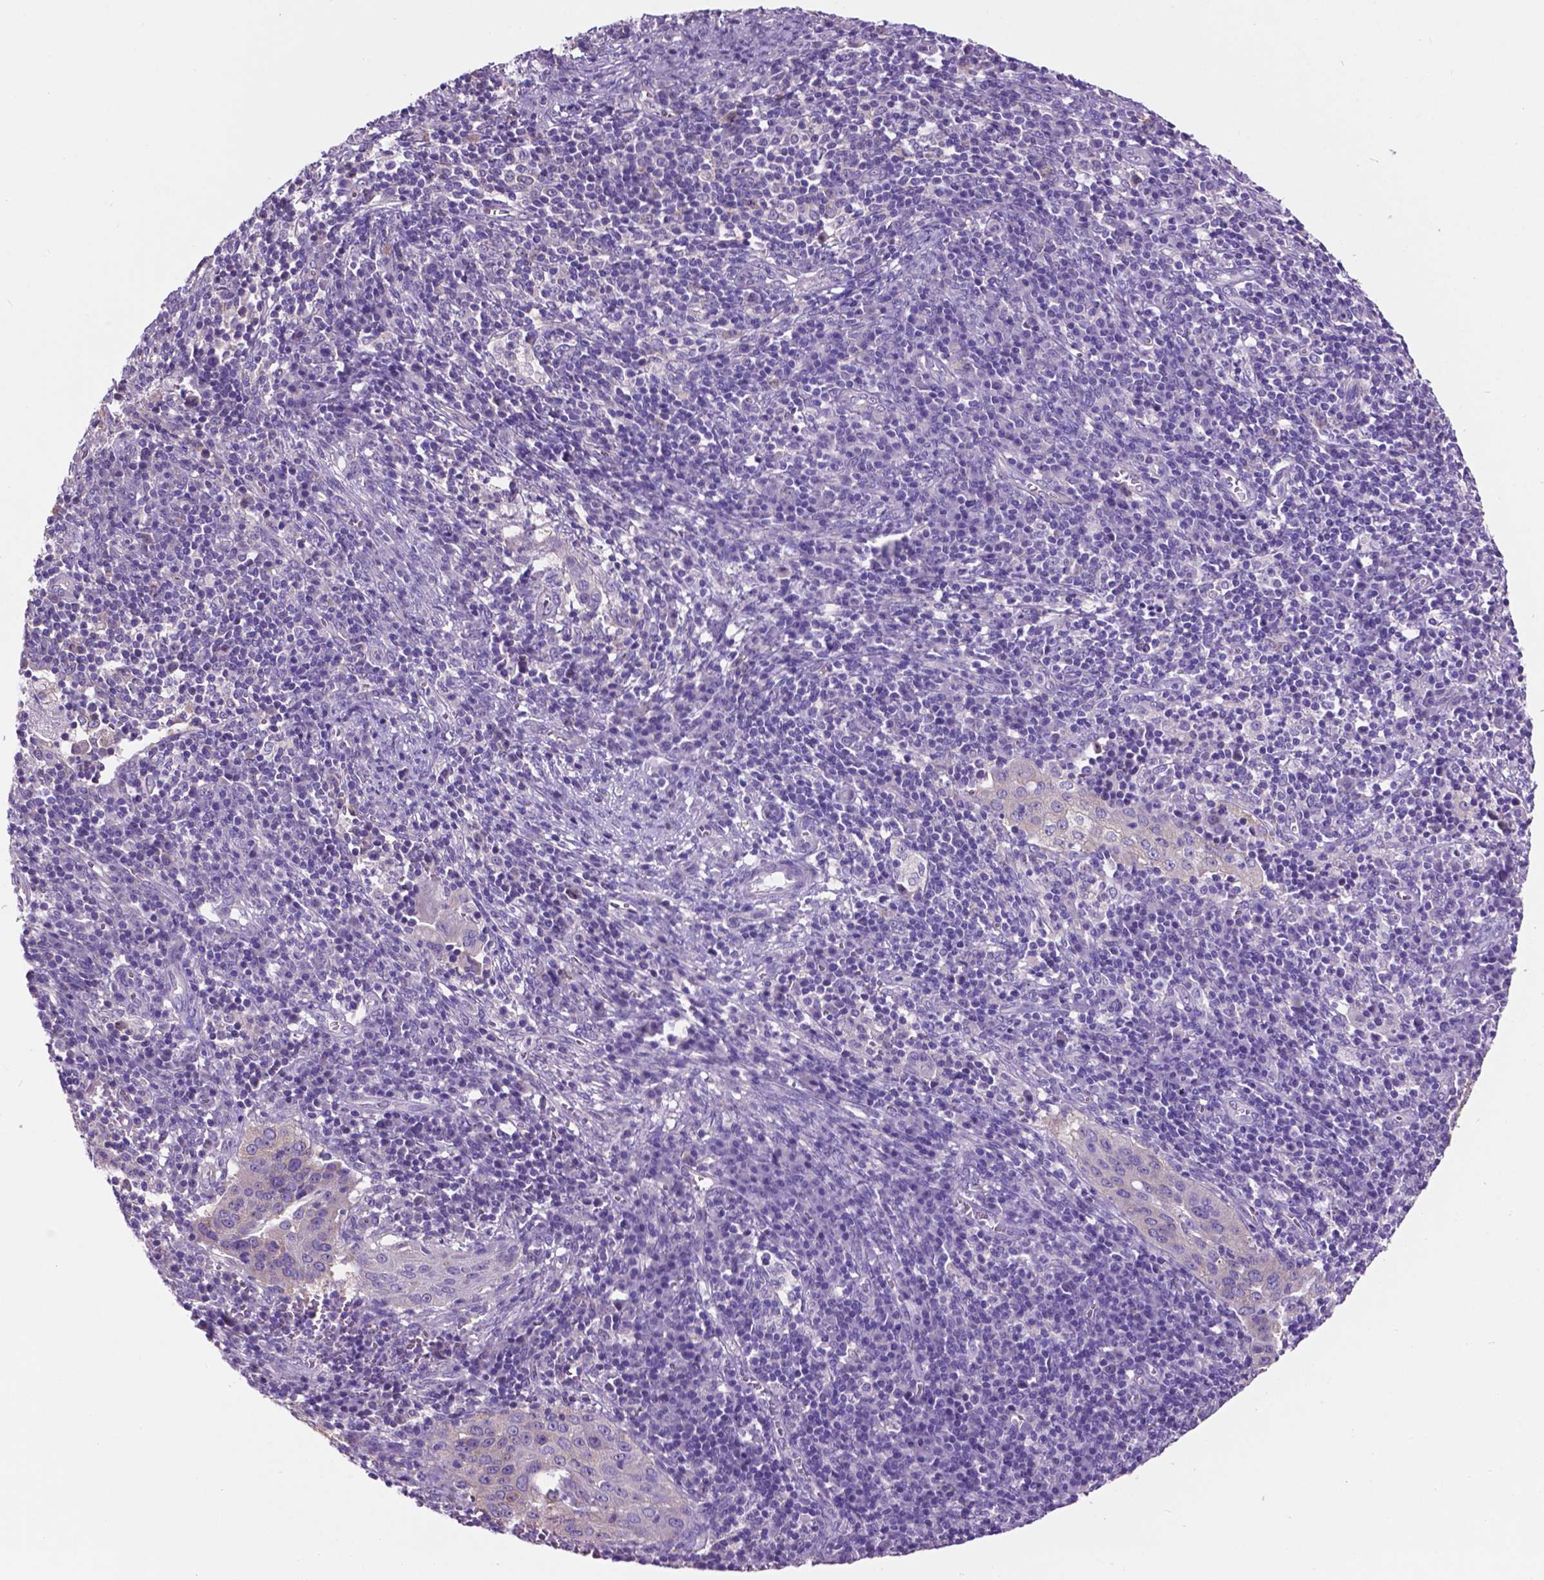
{"staining": {"intensity": "negative", "quantity": "none", "location": "none"}, "tissue": "cervical cancer", "cell_type": "Tumor cells", "image_type": "cancer", "snomed": [{"axis": "morphology", "description": "Squamous cell carcinoma, NOS"}, {"axis": "topography", "description": "Cervix"}], "caption": "Immunohistochemistry (IHC) of human cervical cancer (squamous cell carcinoma) displays no staining in tumor cells.", "gene": "SPDYA", "patient": {"sex": "female", "age": 39}}